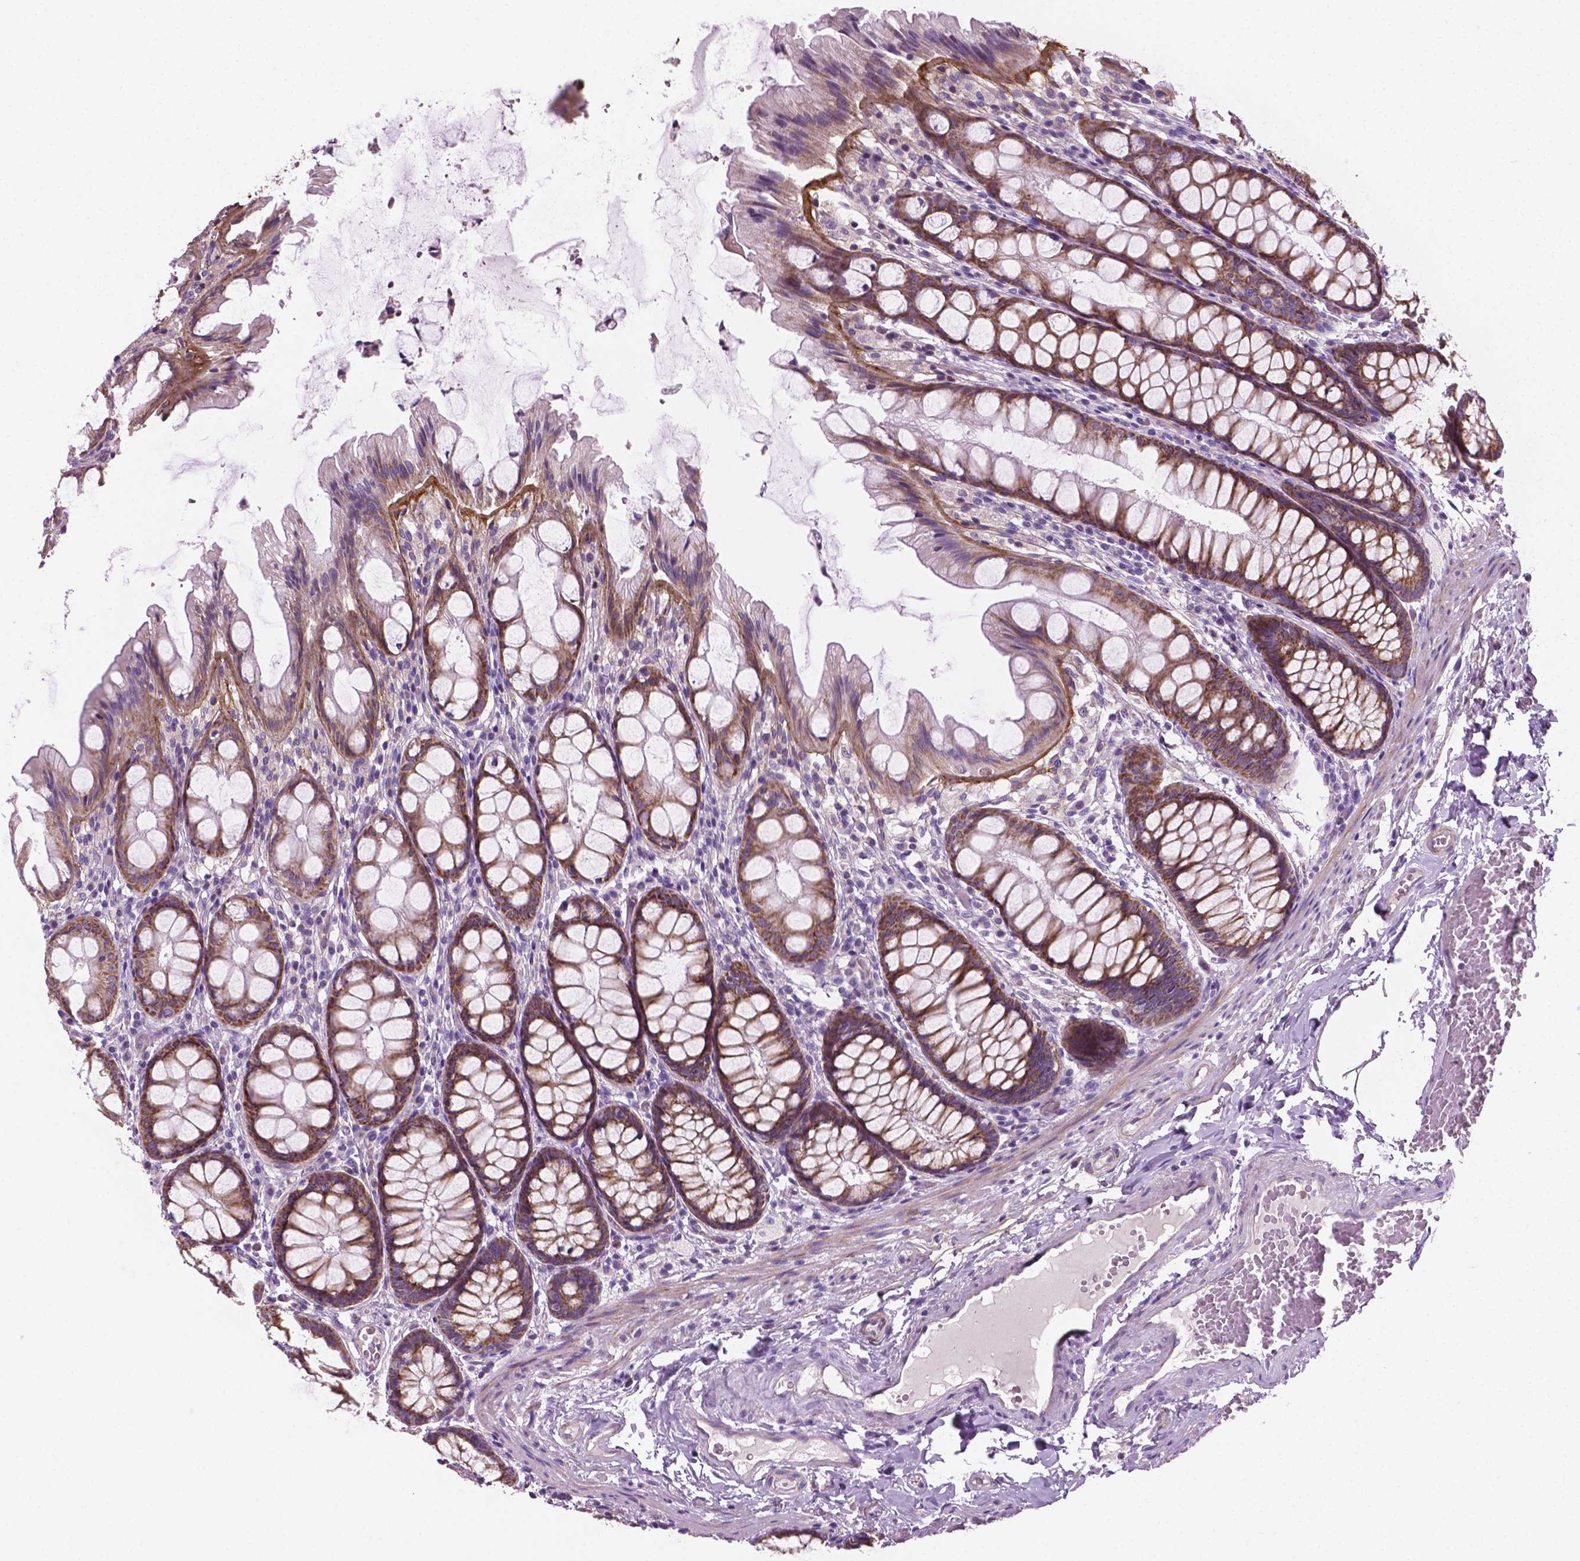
{"staining": {"intensity": "weak", "quantity": "<25%", "location": "cytoplasmic/membranous"}, "tissue": "colon", "cell_type": "Endothelial cells", "image_type": "normal", "snomed": [{"axis": "morphology", "description": "Normal tissue, NOS"}, {"axis": "topography", "description": "Colon"}], "caption": "A high-resolution histopathology image shows immunohistochemistry (IHC) staining of unremarkable colon, which demonstrates no significant staining in endothelial cells. (DAB immunohistochemistry, high magnification).", "gene": "PTX3", "patient": {"sex": "male", "age": 47}}